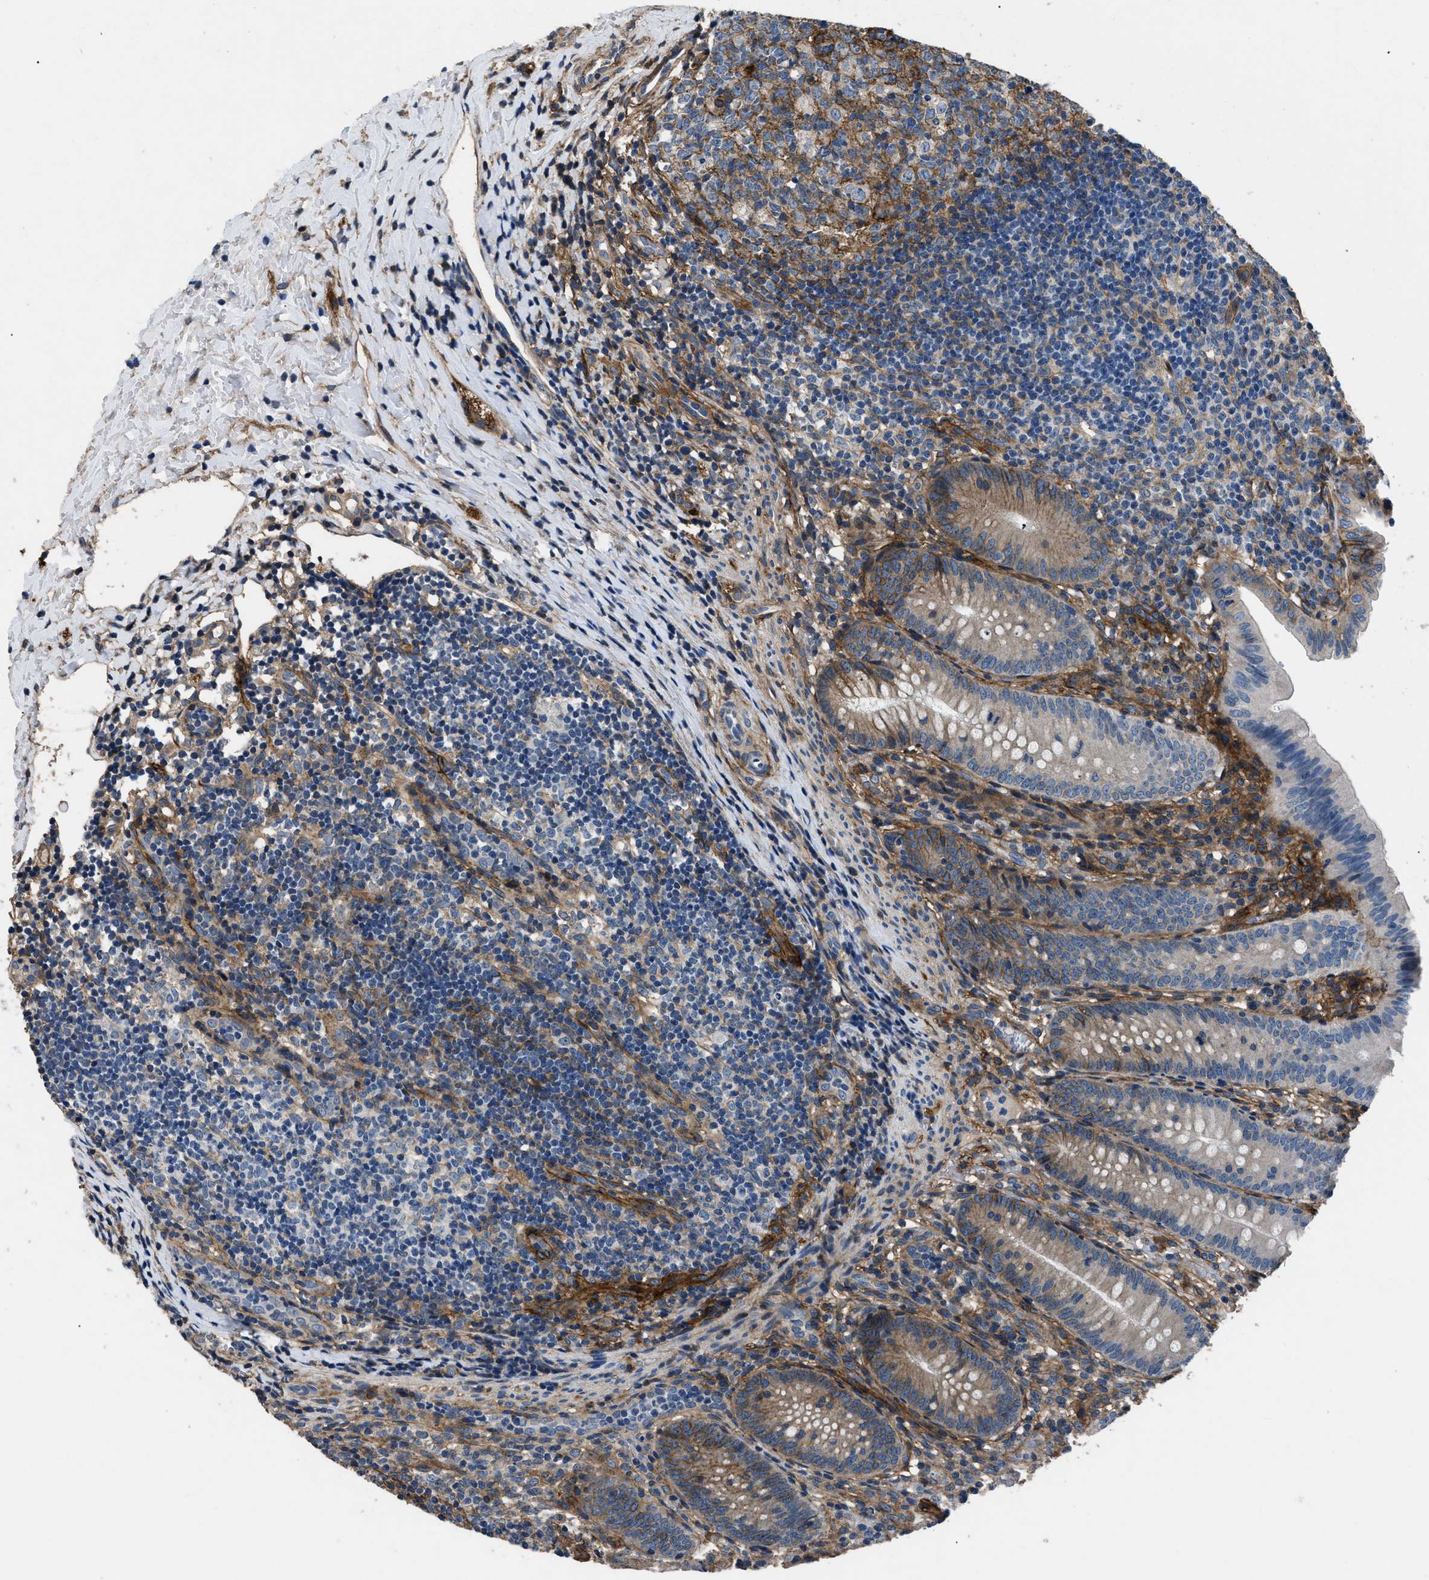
{"staining": {"intensity": "moderate", "quantity": "25%-75%", "location": "cytoplasmic/membranous"}, "tissue": "appendix", "cell_type": "Glandular cells", "image_type": "normal", "snomed": [{"axis": "morphology", "description": "Normal tissue, NOS"}, {"axis": "topography", "description": "Appendix"}], "caption": "The immunohistochemical stain shows moderate cytoplasmic/membranous staining in glandular cells of normal appendix. Nuclei are stained in blue.", "gene": "CD276", "patient": {"sex": "male", "age": 1}}